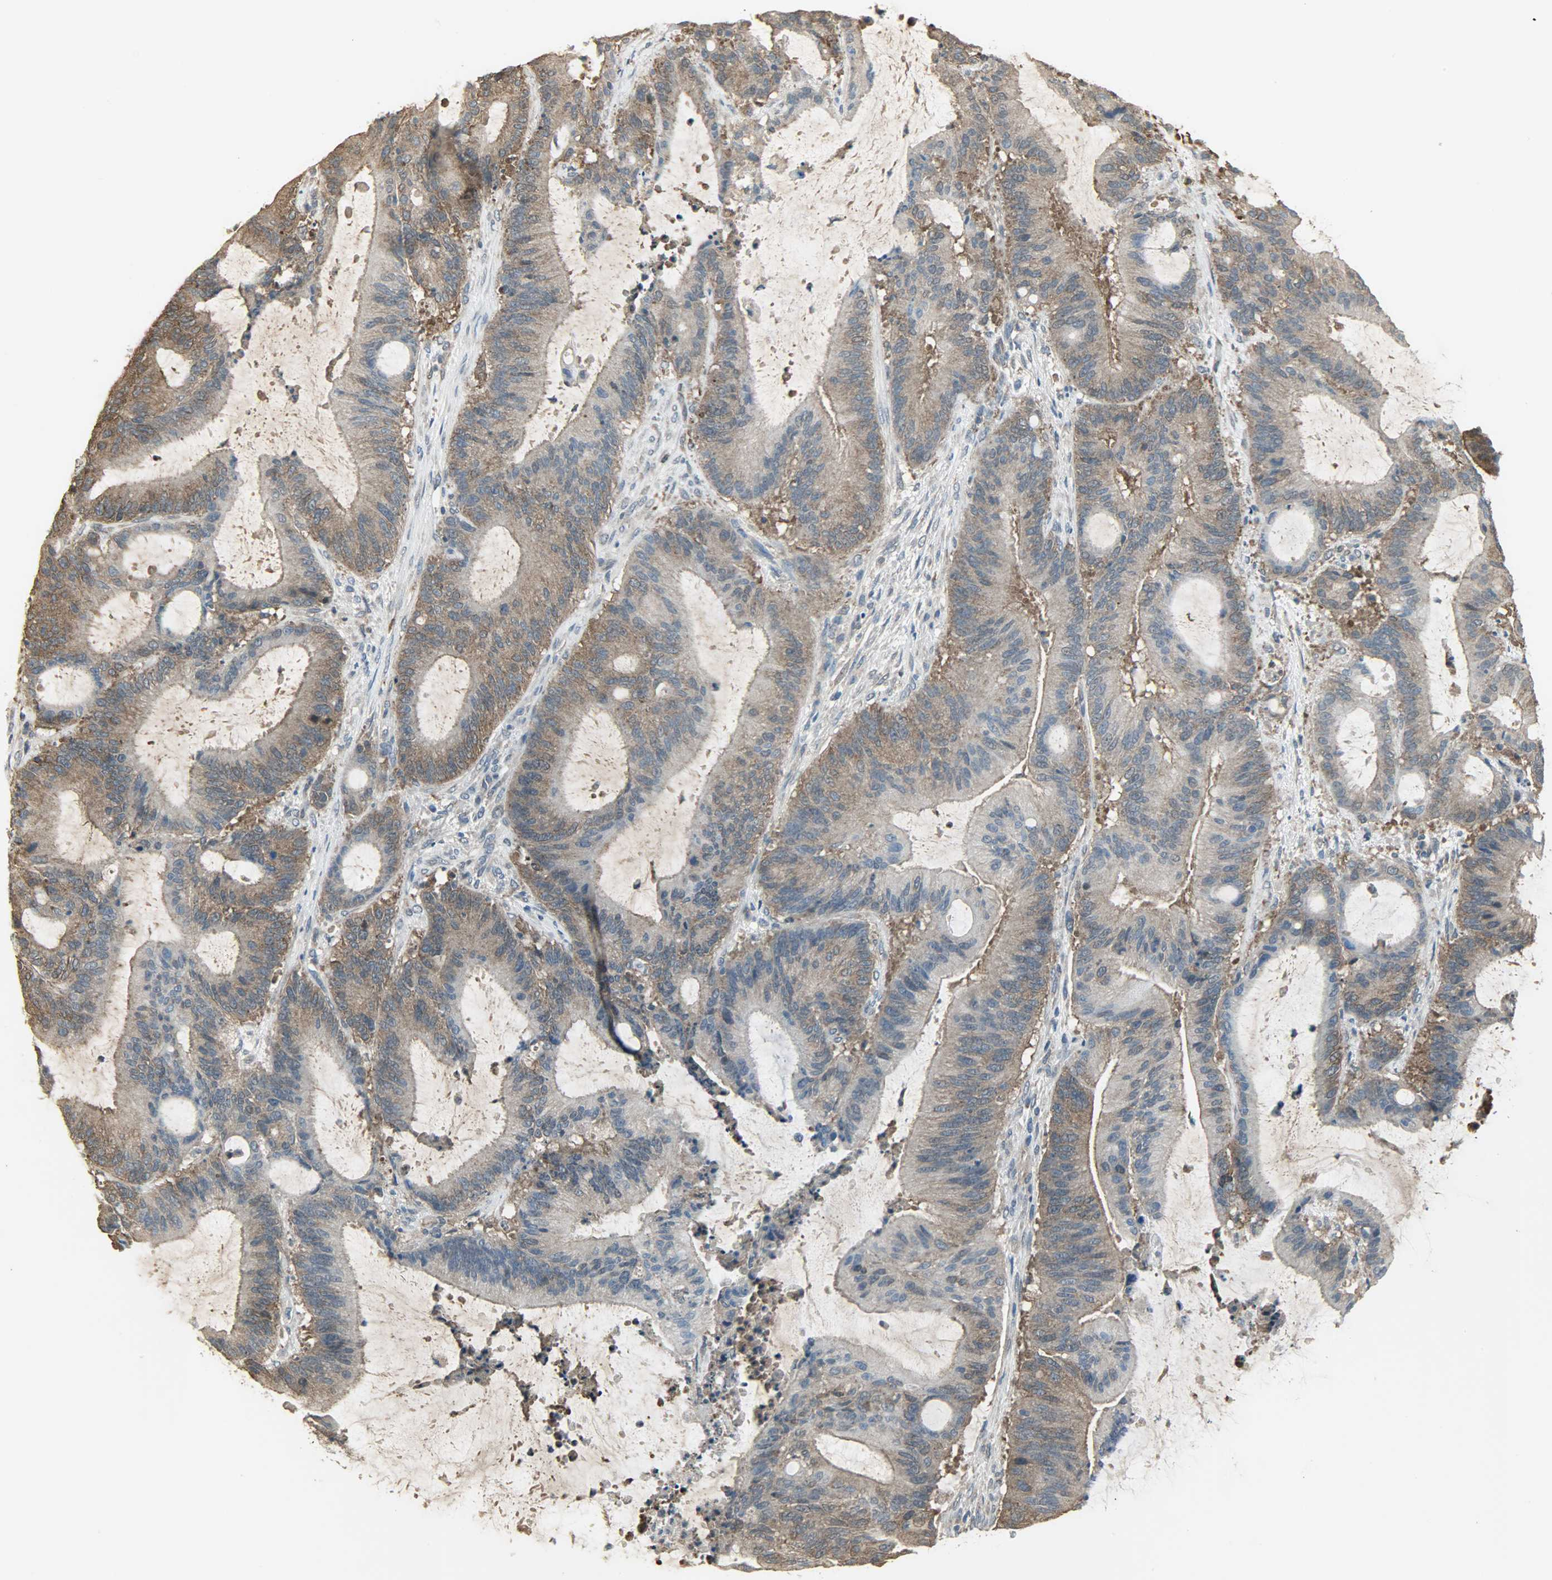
{"staining": {"intensity": "moderate", "quantity": ">75%", "location": "cytoplasmic/membranous"}, "tissue": "liver cancer", "cell_type": "Tumor cells", "image_type": "cancer", "snomed": [{"axis": "morphology", "description": "Cholangiocarcinoma"}, {"axis": "topography", "description": "Liver"}], "caption": "A histopathology image showing moderate cytoplasmic/membranous positivity in about >75% of tumor cells in liver cancer, as visualized by brown immunohistochemical staining.", "gene": "LDHB", "patient": {"sex": "female", "age": 73}}